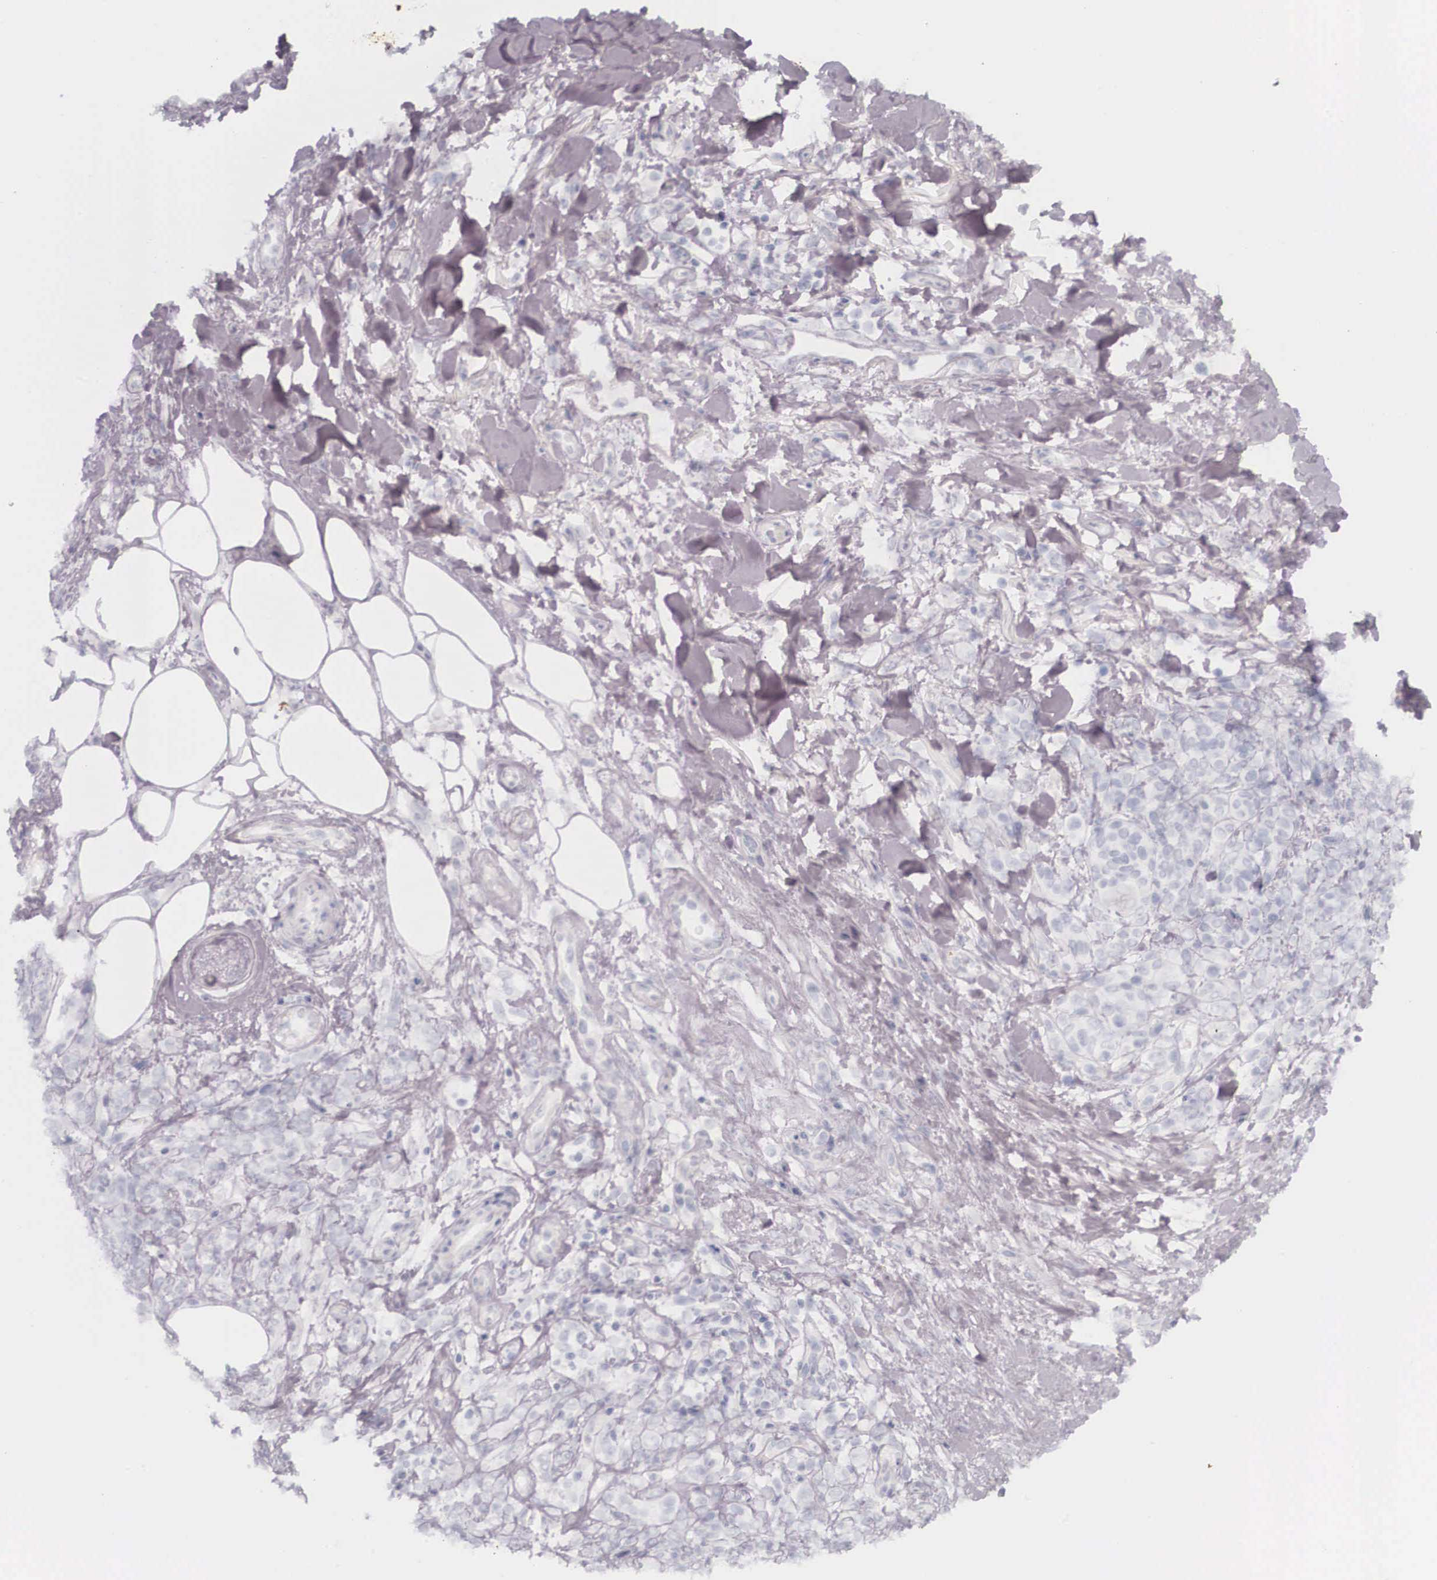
{"staining": {"intensity": "negative", "quantity": "none", "location": "none"}, "tissue": "melanoma", "cell_type": "Tumor cells", "image_type": "cancer", "snomed": [{"axis": "morphology", "description": "Malignant melanoma, NOS"}, {"axis": "topography", "description": "Skin"}], "caption": "Immunohistochemistry (IHC) of melanoma displays no expression in tumor cells.", "gene": "KRT14", "patient": {"sex": "female", "age": 85}}